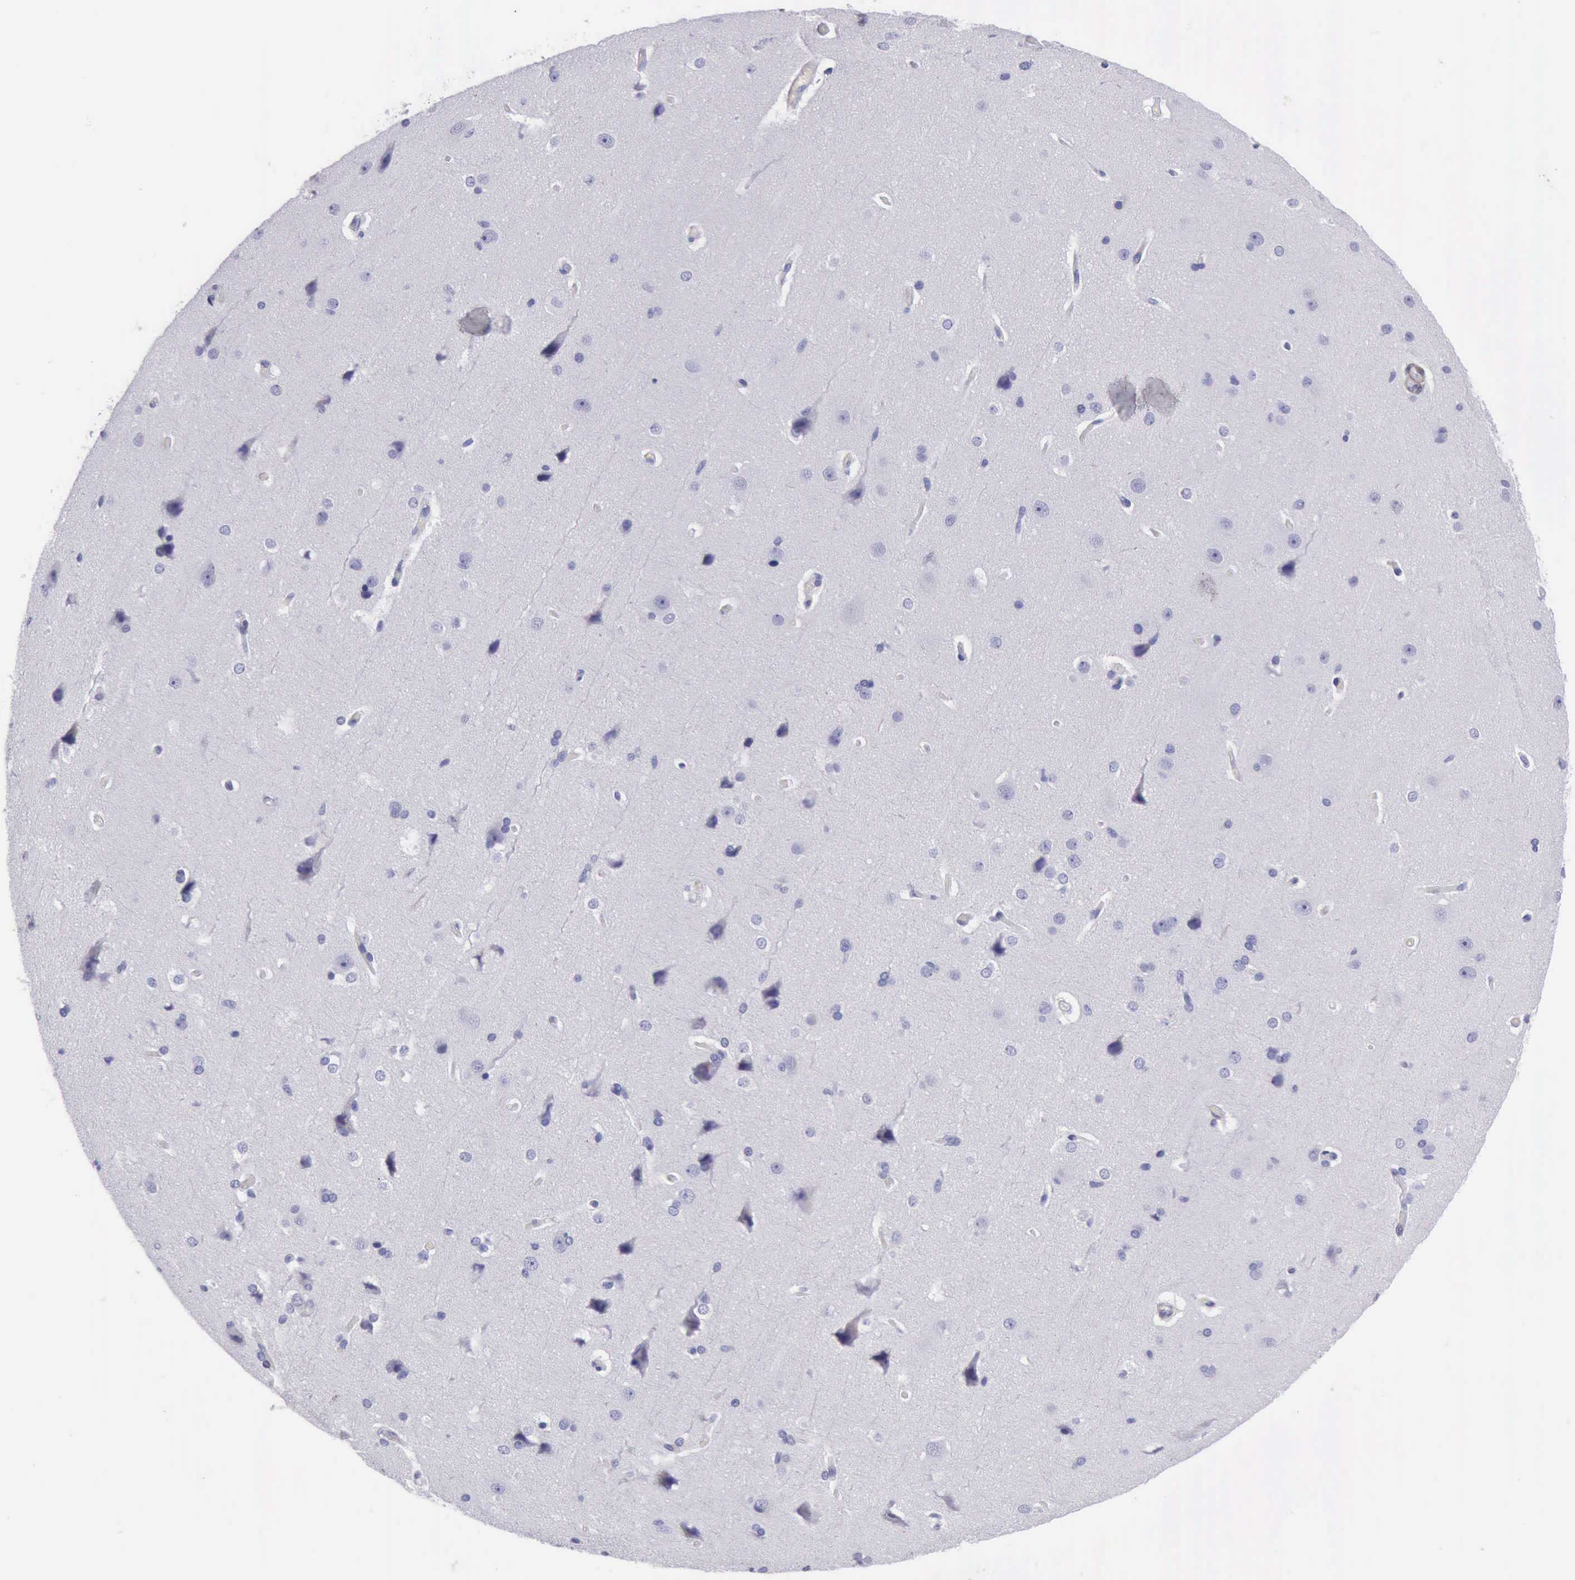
{"staining": {"intensity": "negative", "quantity": "none", "location": "none"}, "tissue": "cerebral cortex", "cell_type": "Endothelial cells", "image_type": "normal", "snomed": [{"axis": "morphology", "description": "Normal tissue, NOS"}, {"axis": "topography", "description": "Cerebral cortex"}], "caption": "Endothelial cells show no significant protein expression in benign cerebral cortex. (DAB IHC, high magnification).", "gene": "AOC3", "patient": {"sex": "female", "age": 45}}